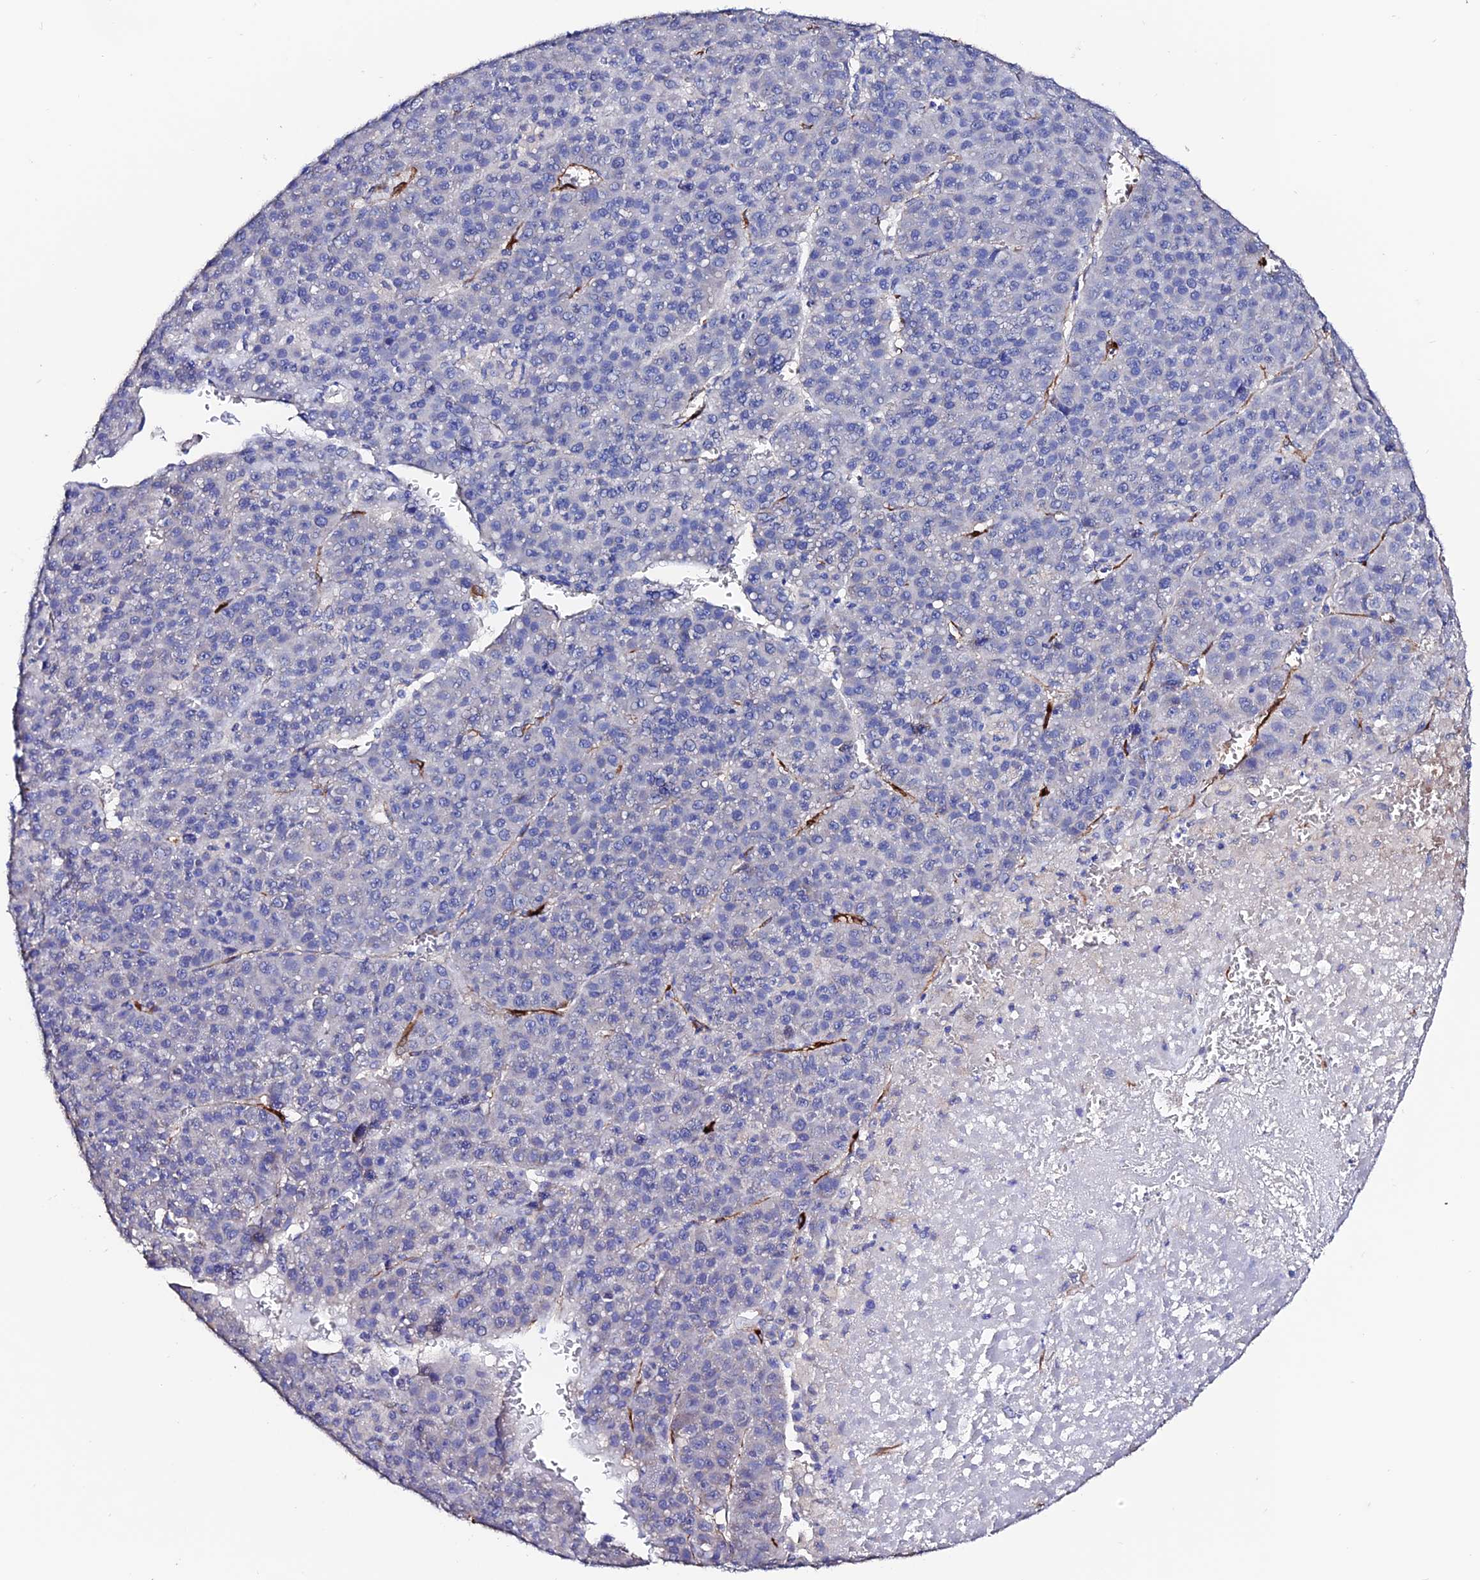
{"staining": {"intensity": "negative", "quantity": "none", "location": "none"}, "tissue": "liver cancer", "cell_type": "Tumor cells", "image_type": "cancer", "snomed": [{"axis": "morphology", "description": "Carcinoma, Hepatocellular, NOS"}, {"axis": "topography", "description": "Liver"}], "caption": "Immunohistochemistry photomicrograph of human hepatocellular carcinoma (liver) stained for a protein (brown), which exhibits no expression in tumor cells.", "gene": "ESM1", "patient": {"sex": "female", "age": 53}}